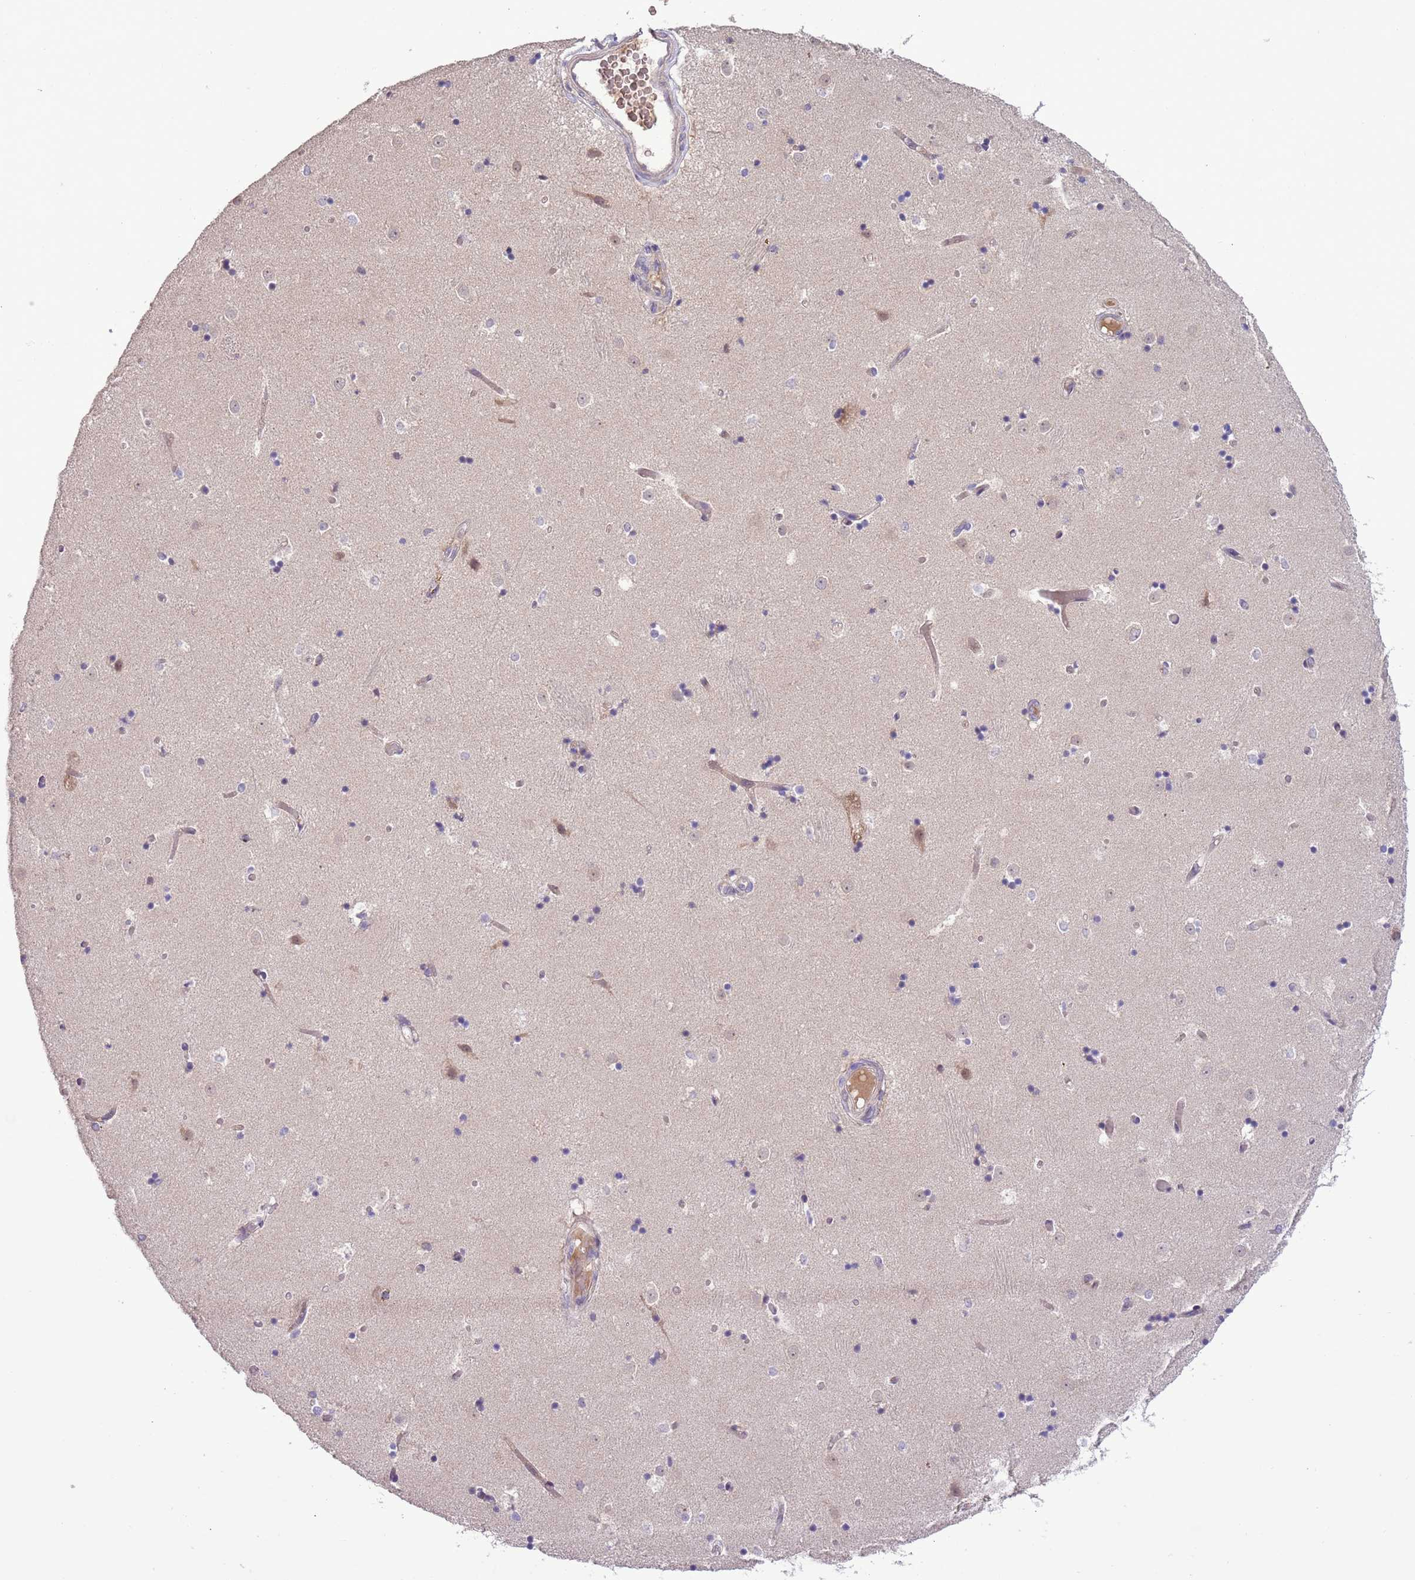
{"staining": {"intensity": "negative", "quantity": "none", "location": "none"}, "tissue": "caudate", "cell_type": "Glial cells", "image_type": "normal", "snomed": [{"axis": "morphology", "description": "Normal tissue, NOS"}, {"axis": "topography", "description": "Lateral ventricle wall"}], "caption": "Human caudate stained for a protein using immunohistochemistry demonstrates no positivity in glial cells.", "gene": "SHROOM3", "patient": {"sex": "female", "age": 52}}